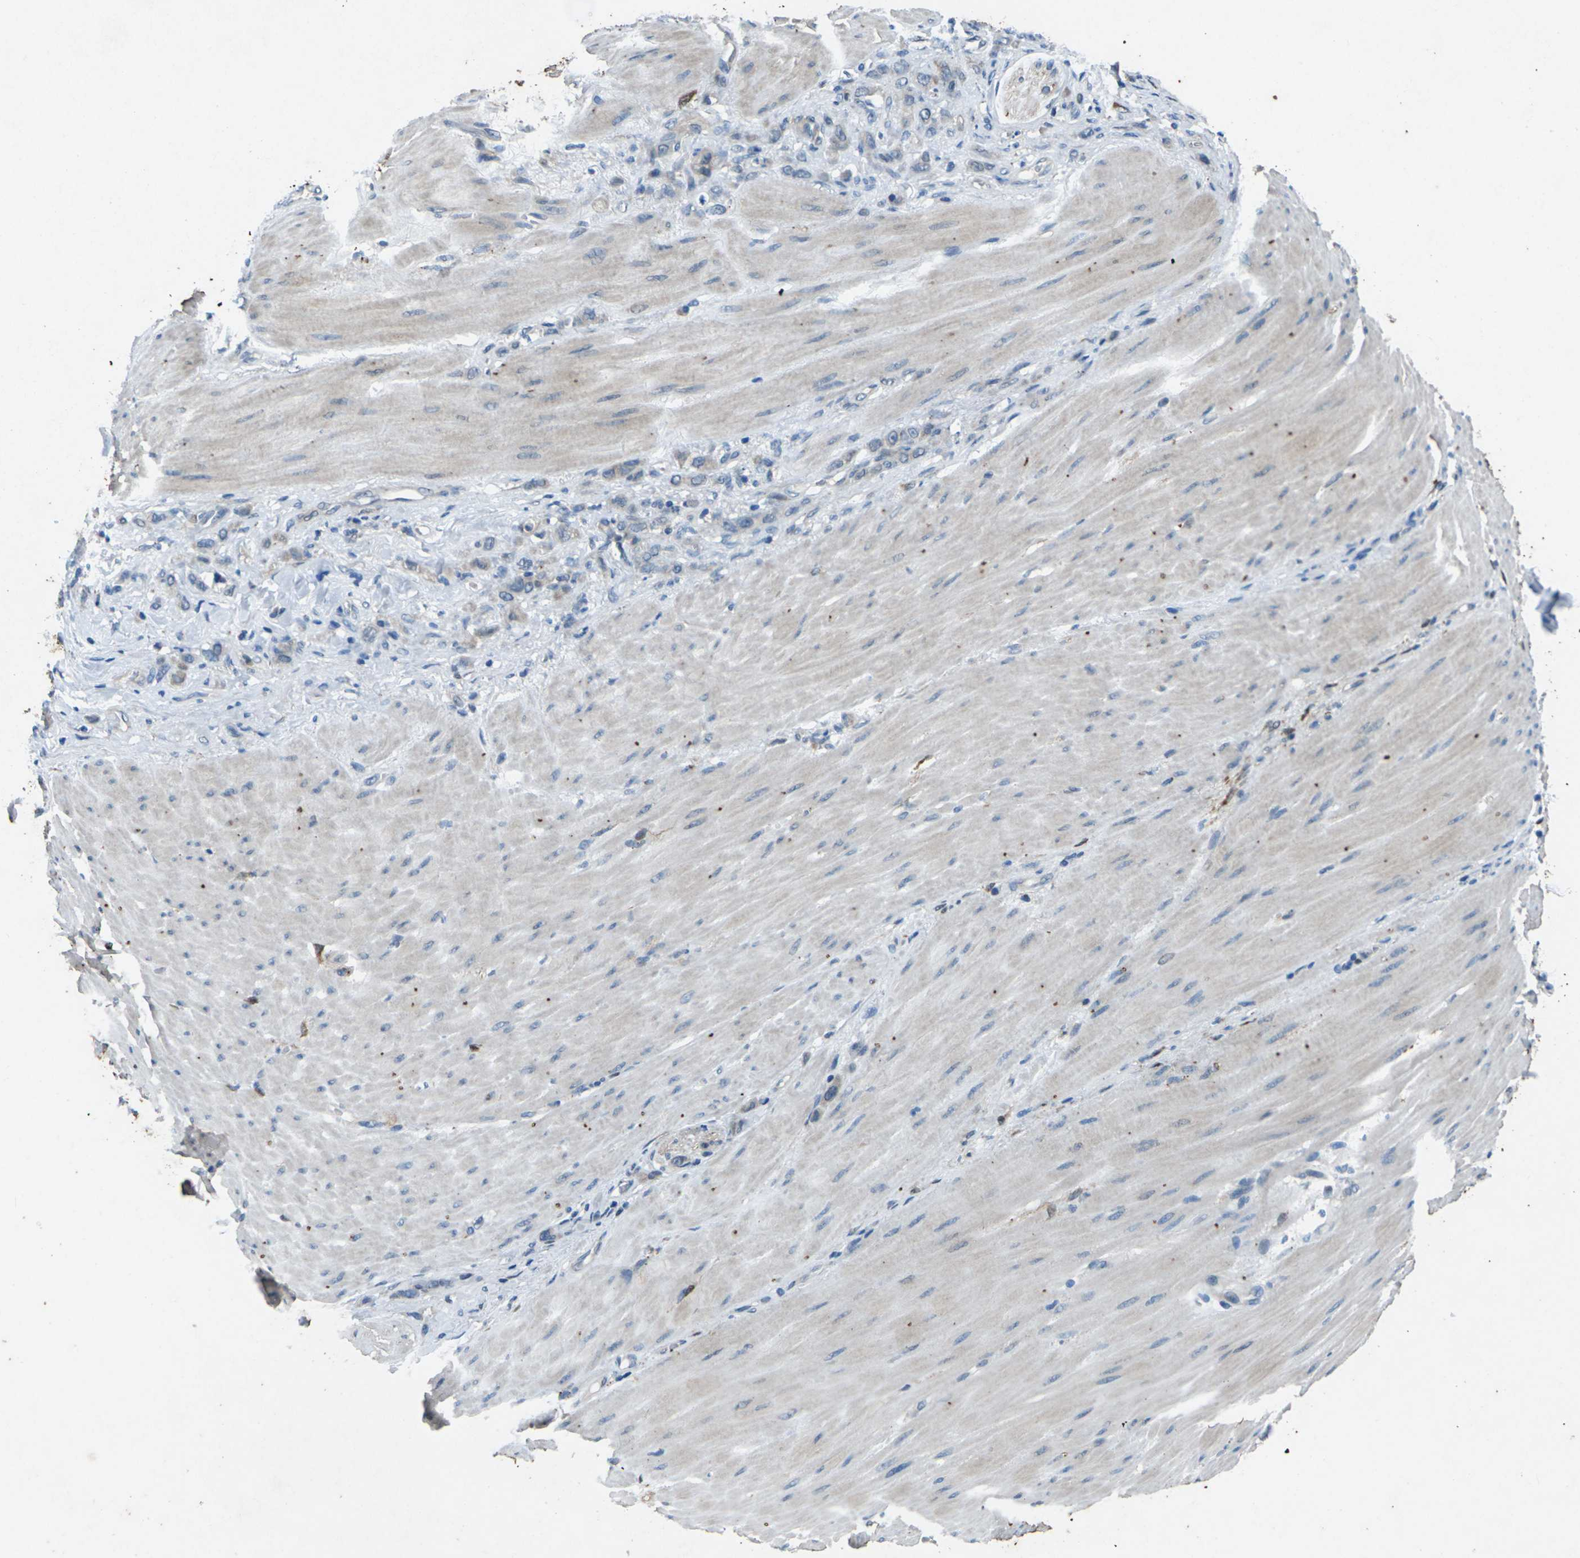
{"staining": {"intensity": "negative", "quantity": "none", "location": "none"}, "tissue": "stomach cancer", "cell_type": "Tumor cells", "image_type": "cancer", "snomed": [{"axis": "morphology", "description": "Normal tissue, NOS"}, {"axis": "morphology", "description": "Adenocarcinoma, NOS"}, {"axis": "topography", "description": "Stomach"}], "caption": "DAB immunohistochemical staining of stomach cancer (adenocarcinoma) displays no significant positivity in tumor cells.", "gene": "SIGLEC14", "patient": {"sex": "male", "age": 82}}